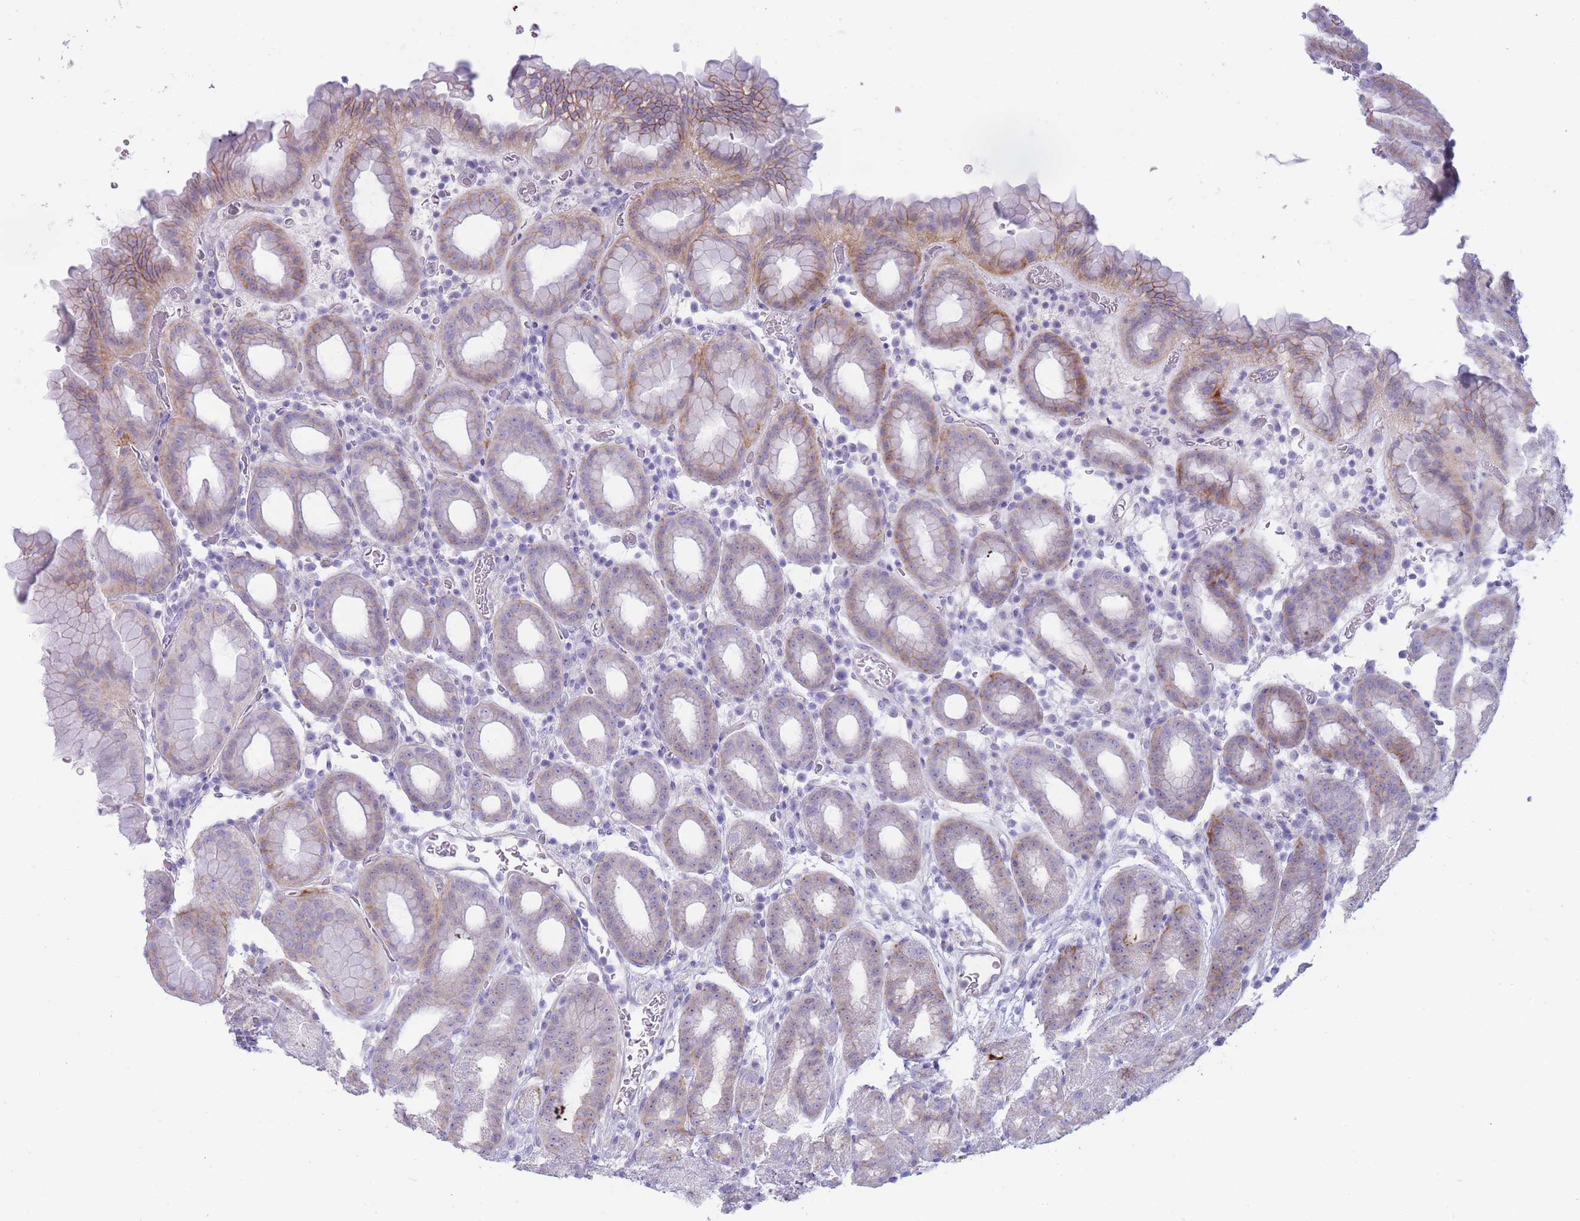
{"staining": {"intensity": "moderate", "quantity": "<25%", "location": "cytoplasmic/membranous"}, "tissue": "stomach", "cell_type": "Glandular cells", "image_type": "normal", "snomed": [{"axis": "morphology", "description": "Normal tissue, NOS"}, {"axis": "topography", "description": "Stomach, upper"}, {"axis": "topography", "description": "Stomach, lower"}, {"axis": "topography", "description": "Small intestine"}], "caption": "An image of human stomach stained for a protein reveals moderate cytoplasmic/membranous brown staining in glandular cells. The staining is performed using DAB brown chromogen to label protein expression. The nuclei are counter-stained blue using hematoxylin.", "gene": "UTP14A", "patient": {"sex": "male", "age": 68}}